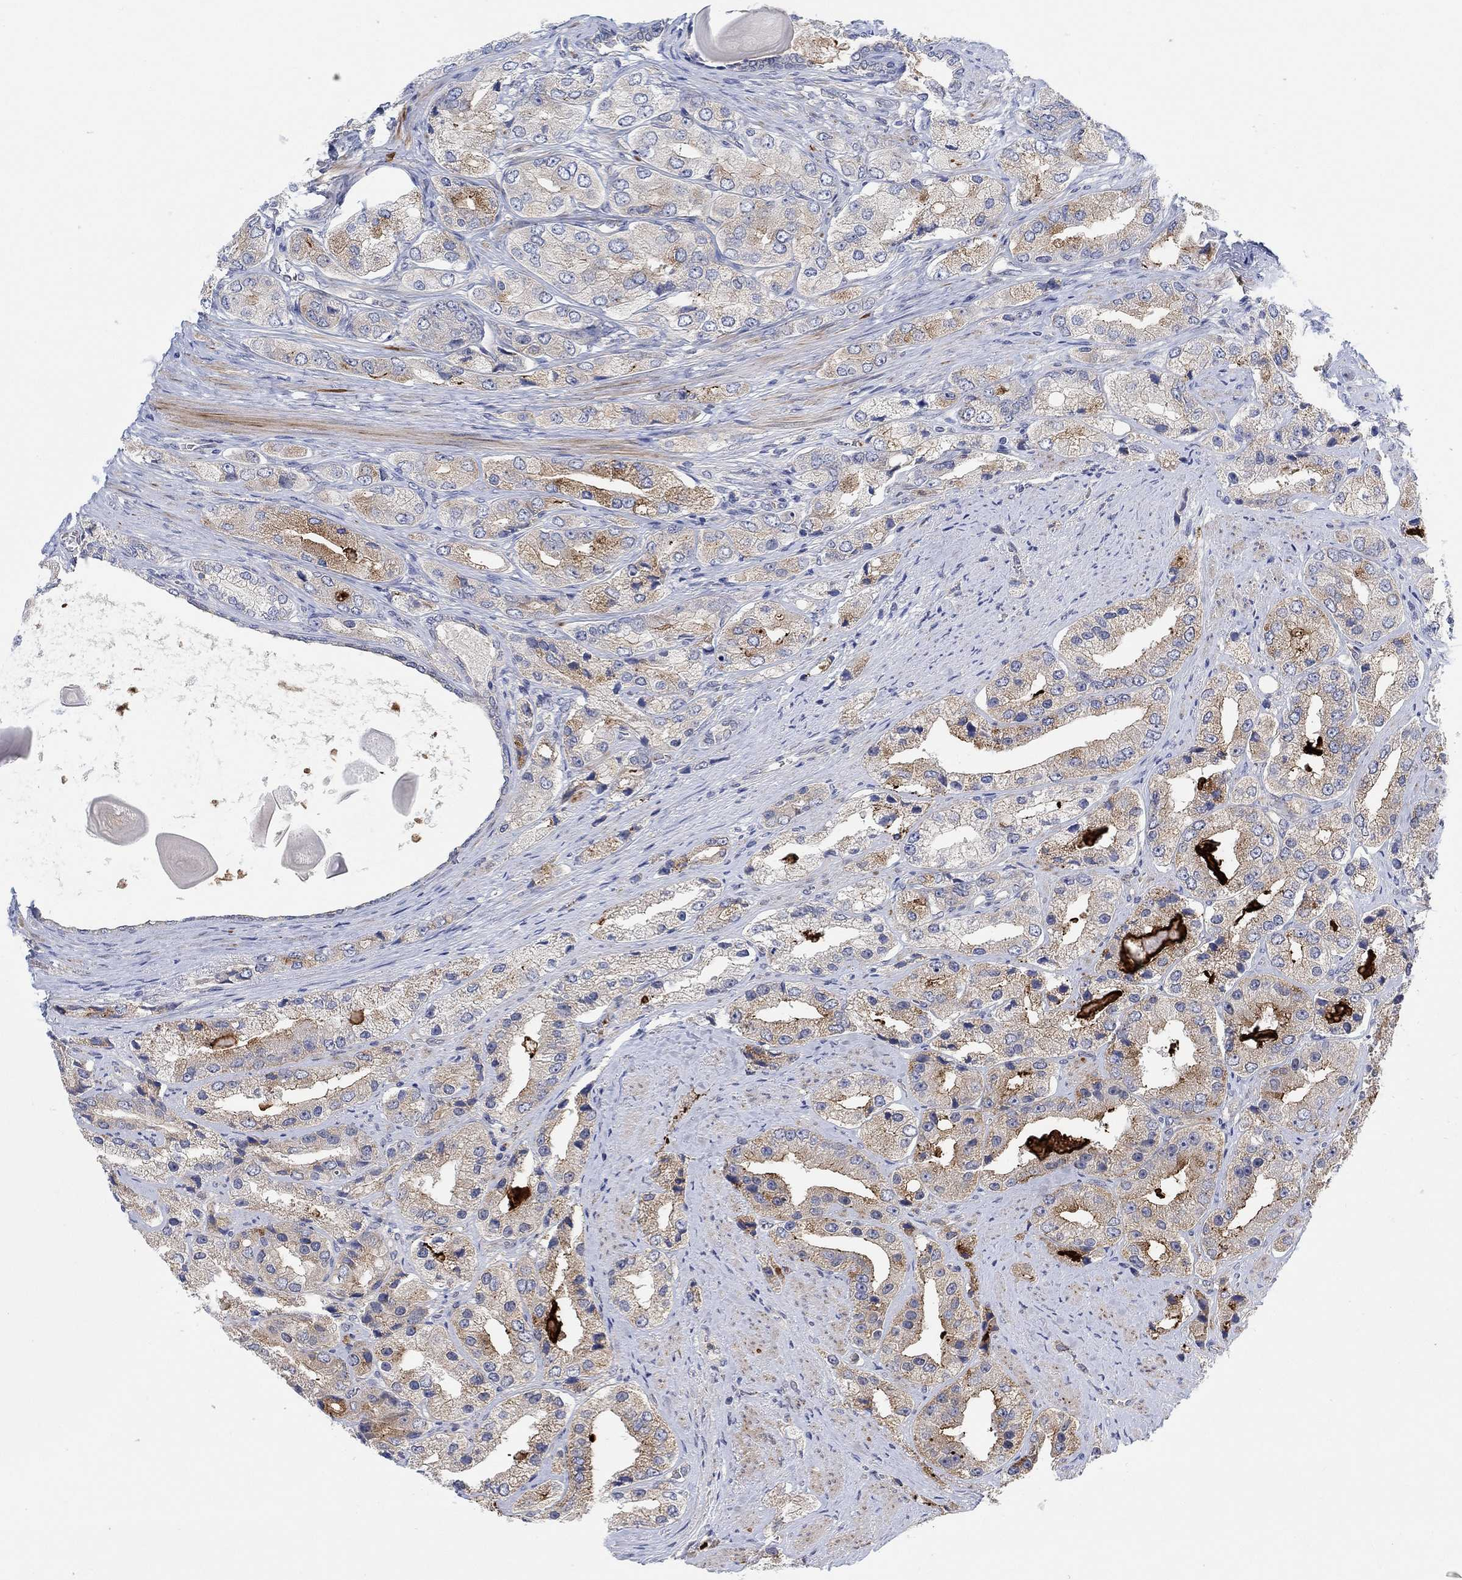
{"staining": {"intensity": "moderate", "quantity": "25%-75%", "location": "cytoplasmic/membranous"}, "tissue": "prostate cancer", "cell_type": "Tumor cells", "image_type": "cancer", "snomed": [{"axis": "morphology", "description": "Adenocarcinoma, Low grade"}, {"axis": "topography", "description": "Prostate"}], "caption": "This is a histology image of IHC staining of prostate cancer, which shows moderate staining in the cytoplasmic/membranous of tumor cells.", "gene": "PMFBP1", "patient": {"sex": "male", "age": 69}}